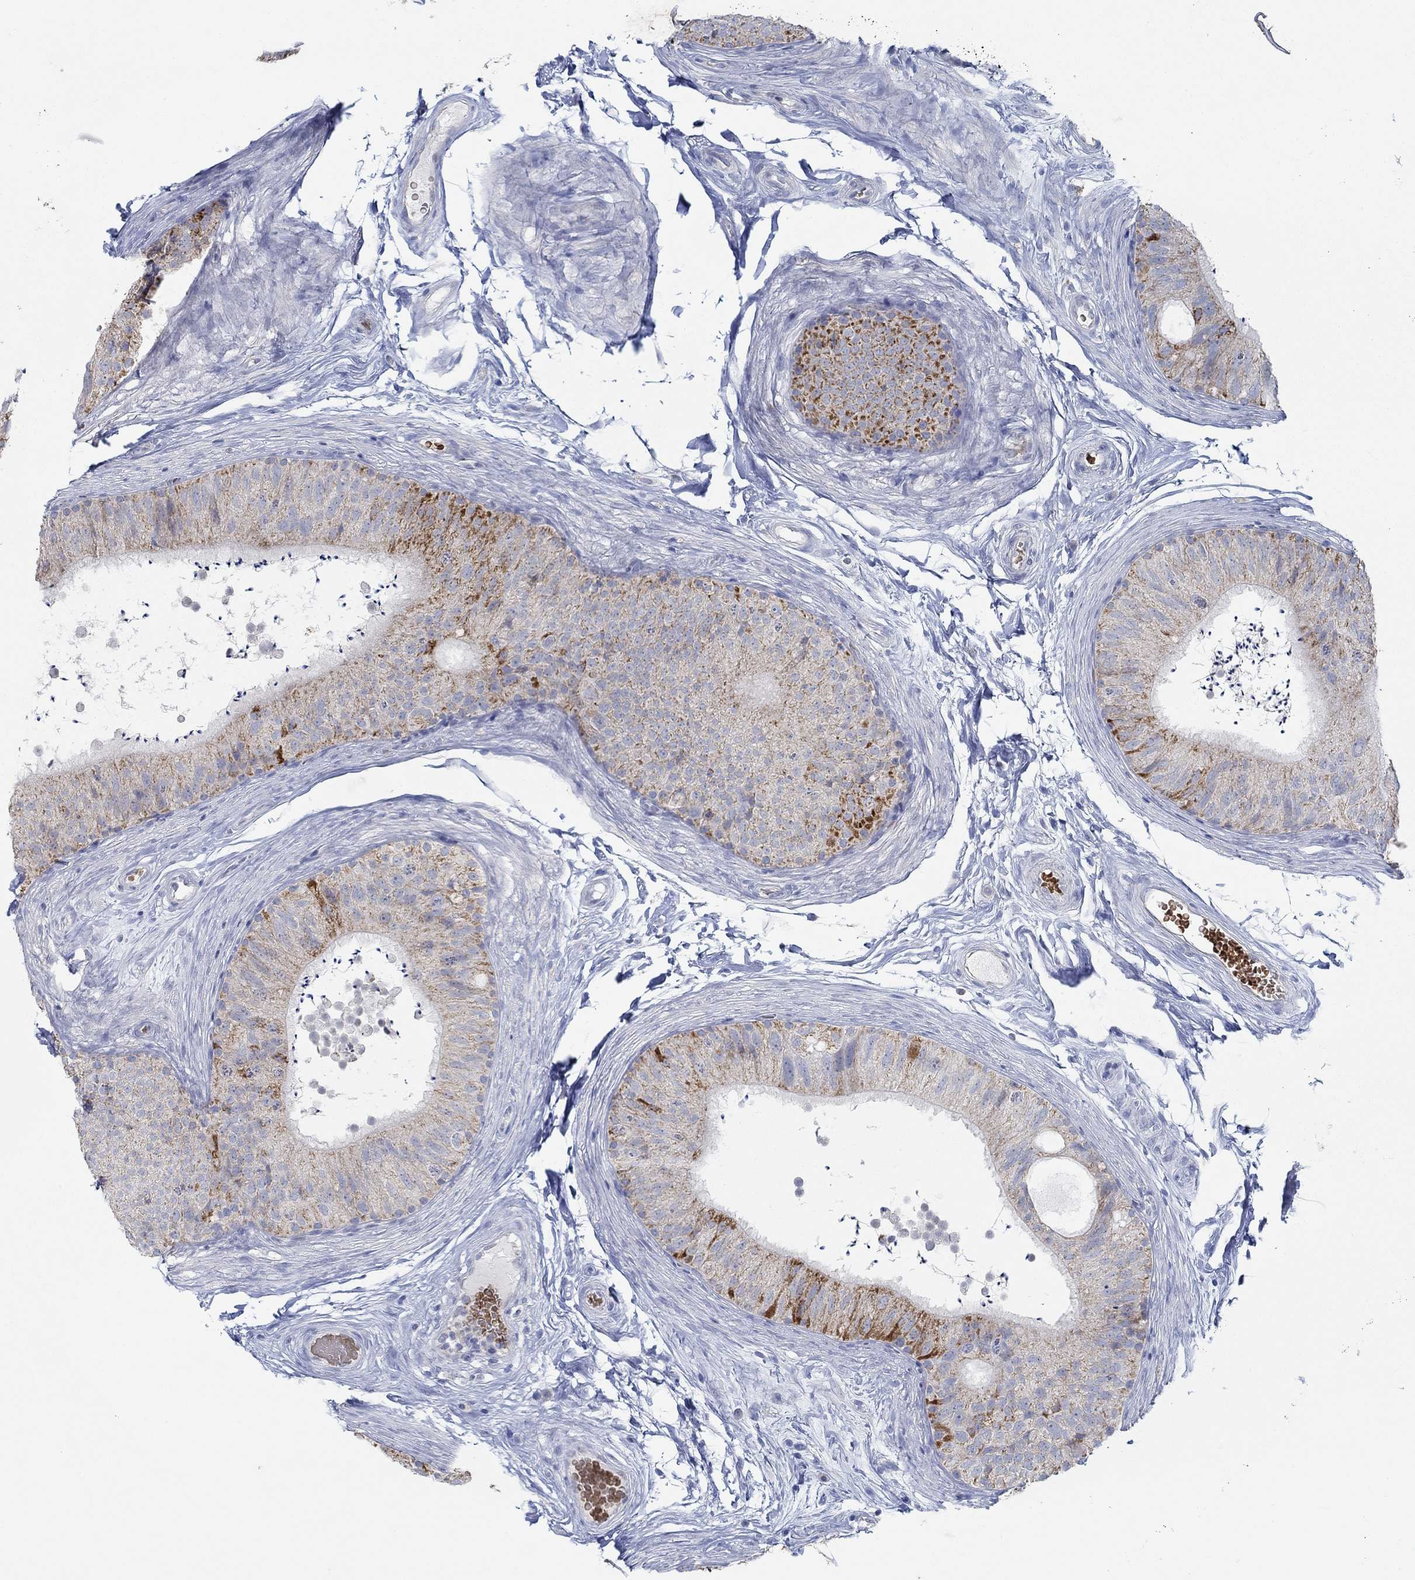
{"staining": {"intensity": "strong", "quantity": "<25%", "location": "cytoplasmic/membranous"}, "tissue": "epididymis", "cell_type": "Glandular cells", "image_type": "normal", "snomed": [{"axis": "morphology", "description": "Normal tissue, NOS"}, {"axis": "topography", "description": "Epididymis"}], "caption": "IHC of unremarkable human epididymis displays medium levels of strong cytoplasmic/membranous expression in about <25% of glandular cells. IHC stains the protein of interest in brown and the nuclei are stained blue.", "gene": "GLOD5", "patient": {"sex": "male", "age": 32}}